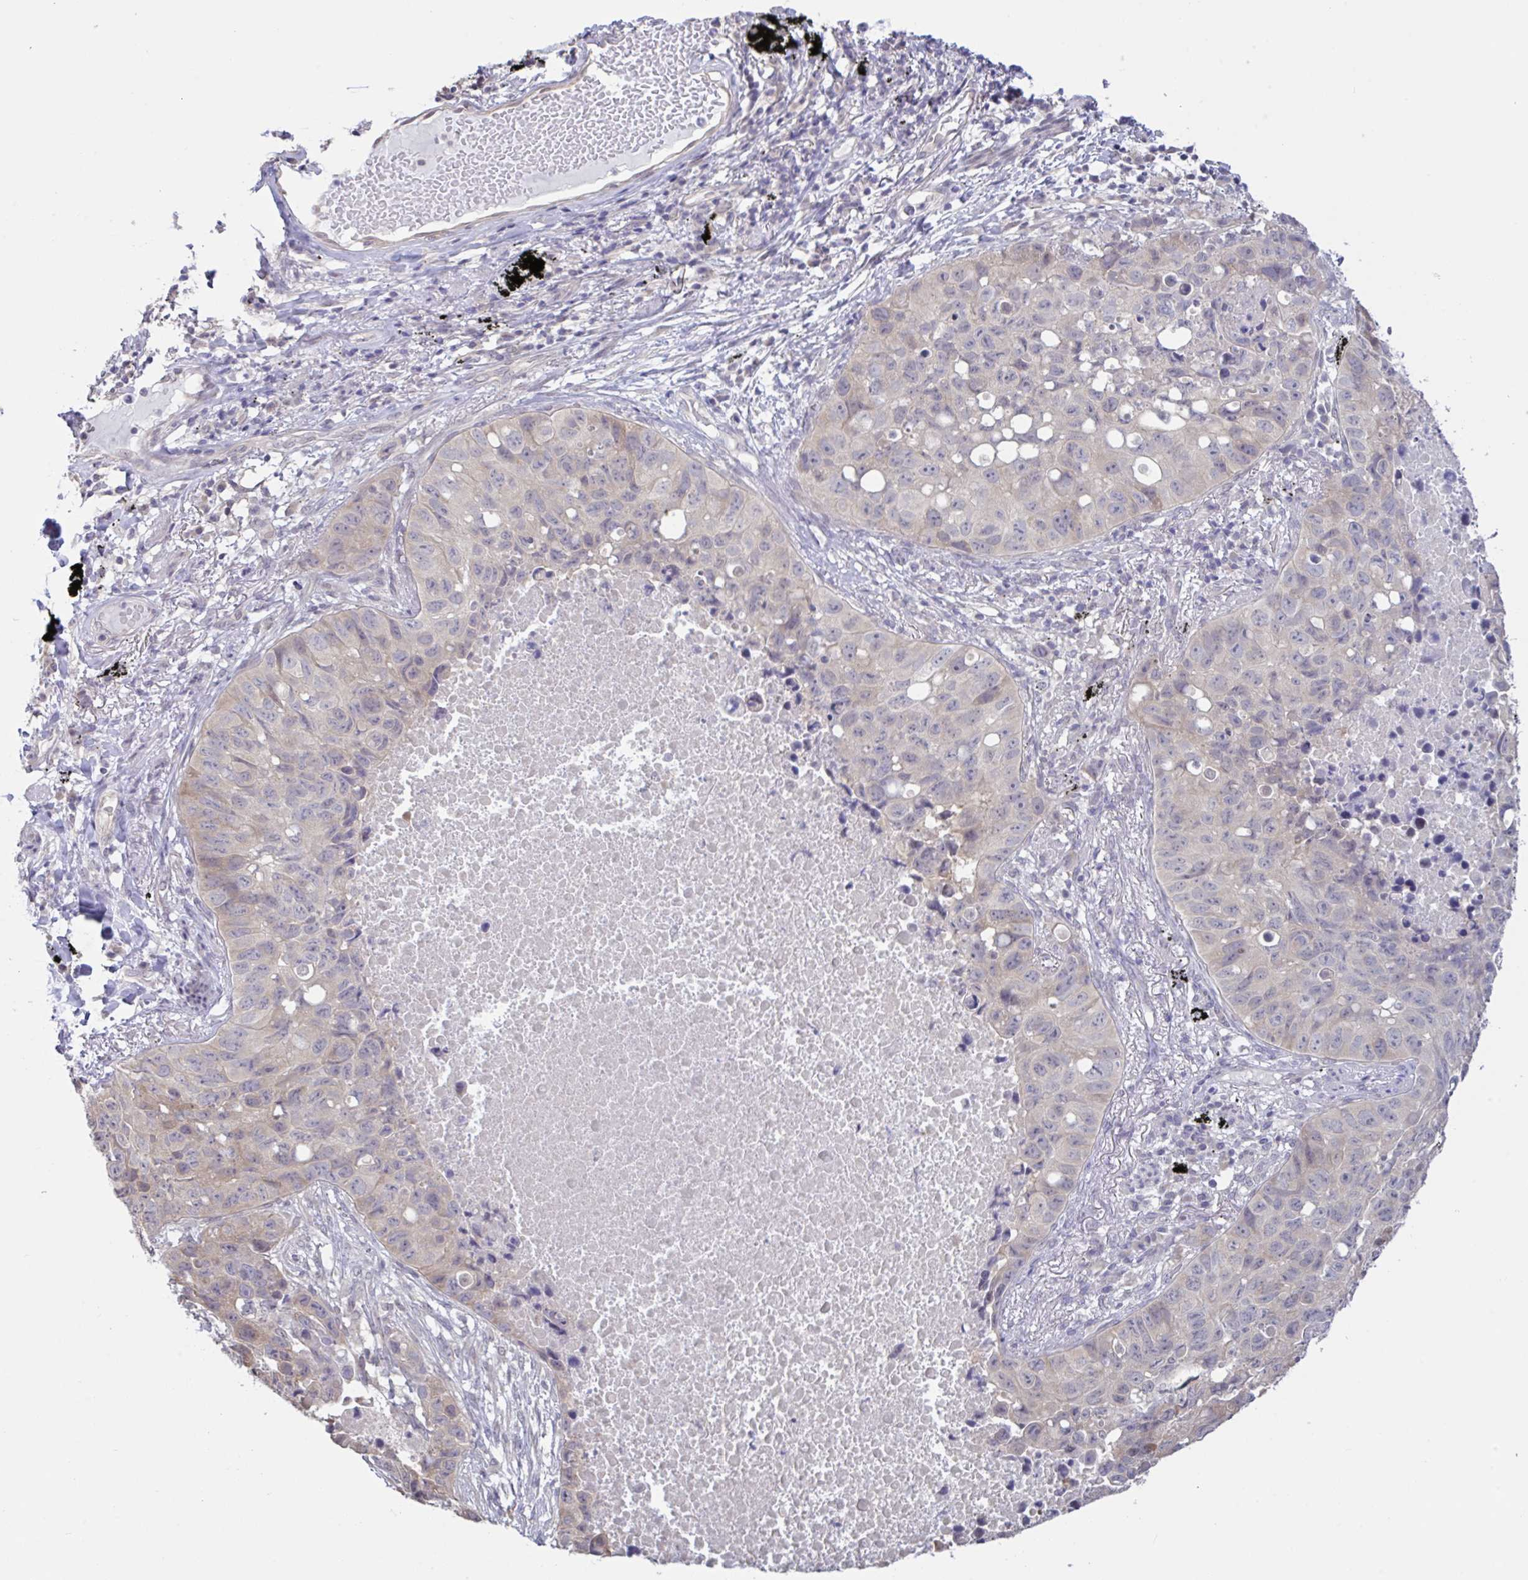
{"staining": {"intensity": "weak", "quantity": "<25%", "location": "cytoplasmic/membranous"}, "tissue": "lung cancer", "cell_type": "Tumor cells", "image_type": "cancer", "snomed": [{"axis": "morphology", "description": "Squamous cell carcinoma, NOS"}, {"axis": "topography", "description": "Lung"}], "caption": "The IHC micrograph has no significant staining in tumor cells of lung squamous cell carcinoma tissue.", "gene": "HYPK", "patient": {"sex": "male", "age": 60}}